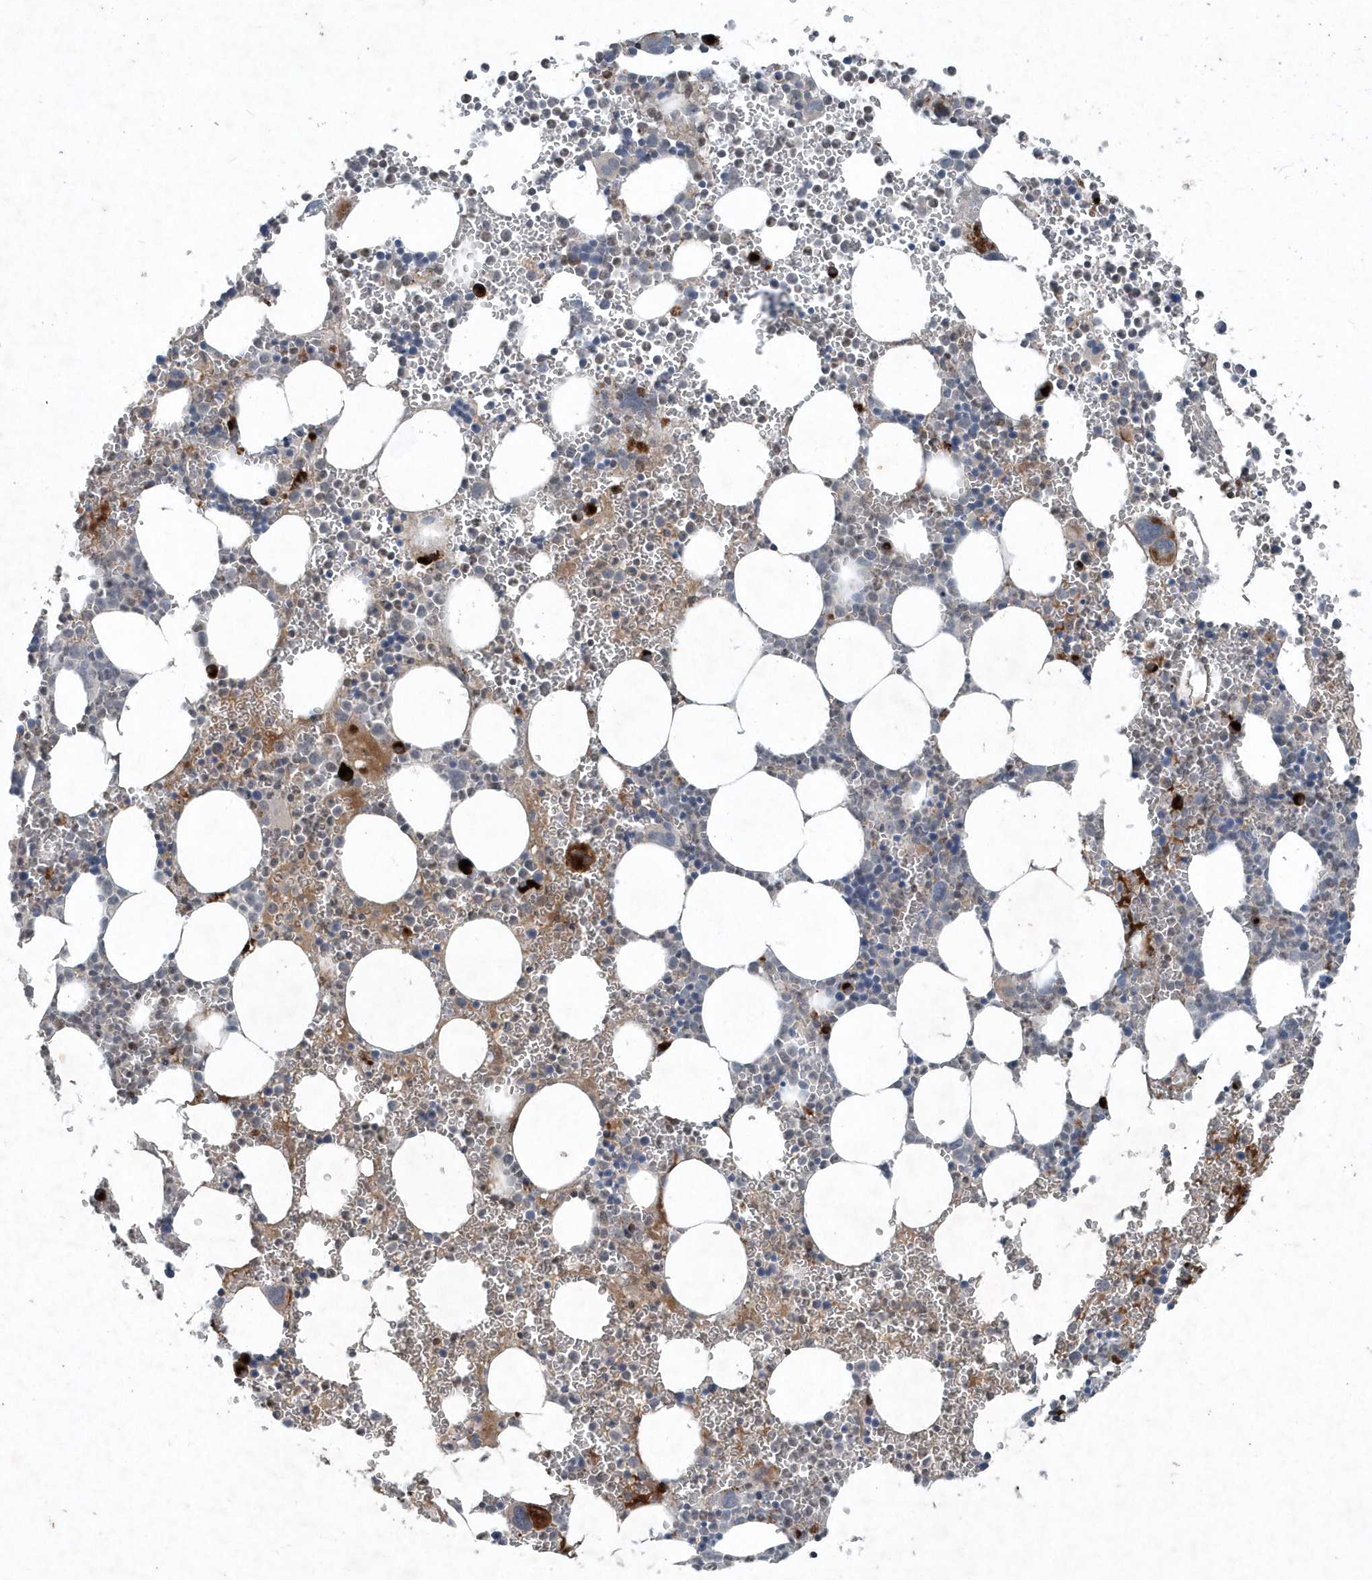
{"staining": {"intensity": "negative", "quantity": "none", "location": "none"}, "tissue": "bone marrow", "cell_type": "Hematopoietic cells", "image_type": "normal", "snomed": [{"axis": "morphology", "description": "Normal tissue, NOS"}, {"axis": "topography", "description": "Bone marrow"}], "caption": "IHC image of normal human bone marrow stained for a protein (brown), which demonstrates no staining in hematopoietic cells. (DAB IHC, high magnification).", "gene": "QTRT2", "patient": {"sex": "female", "age": 78}}